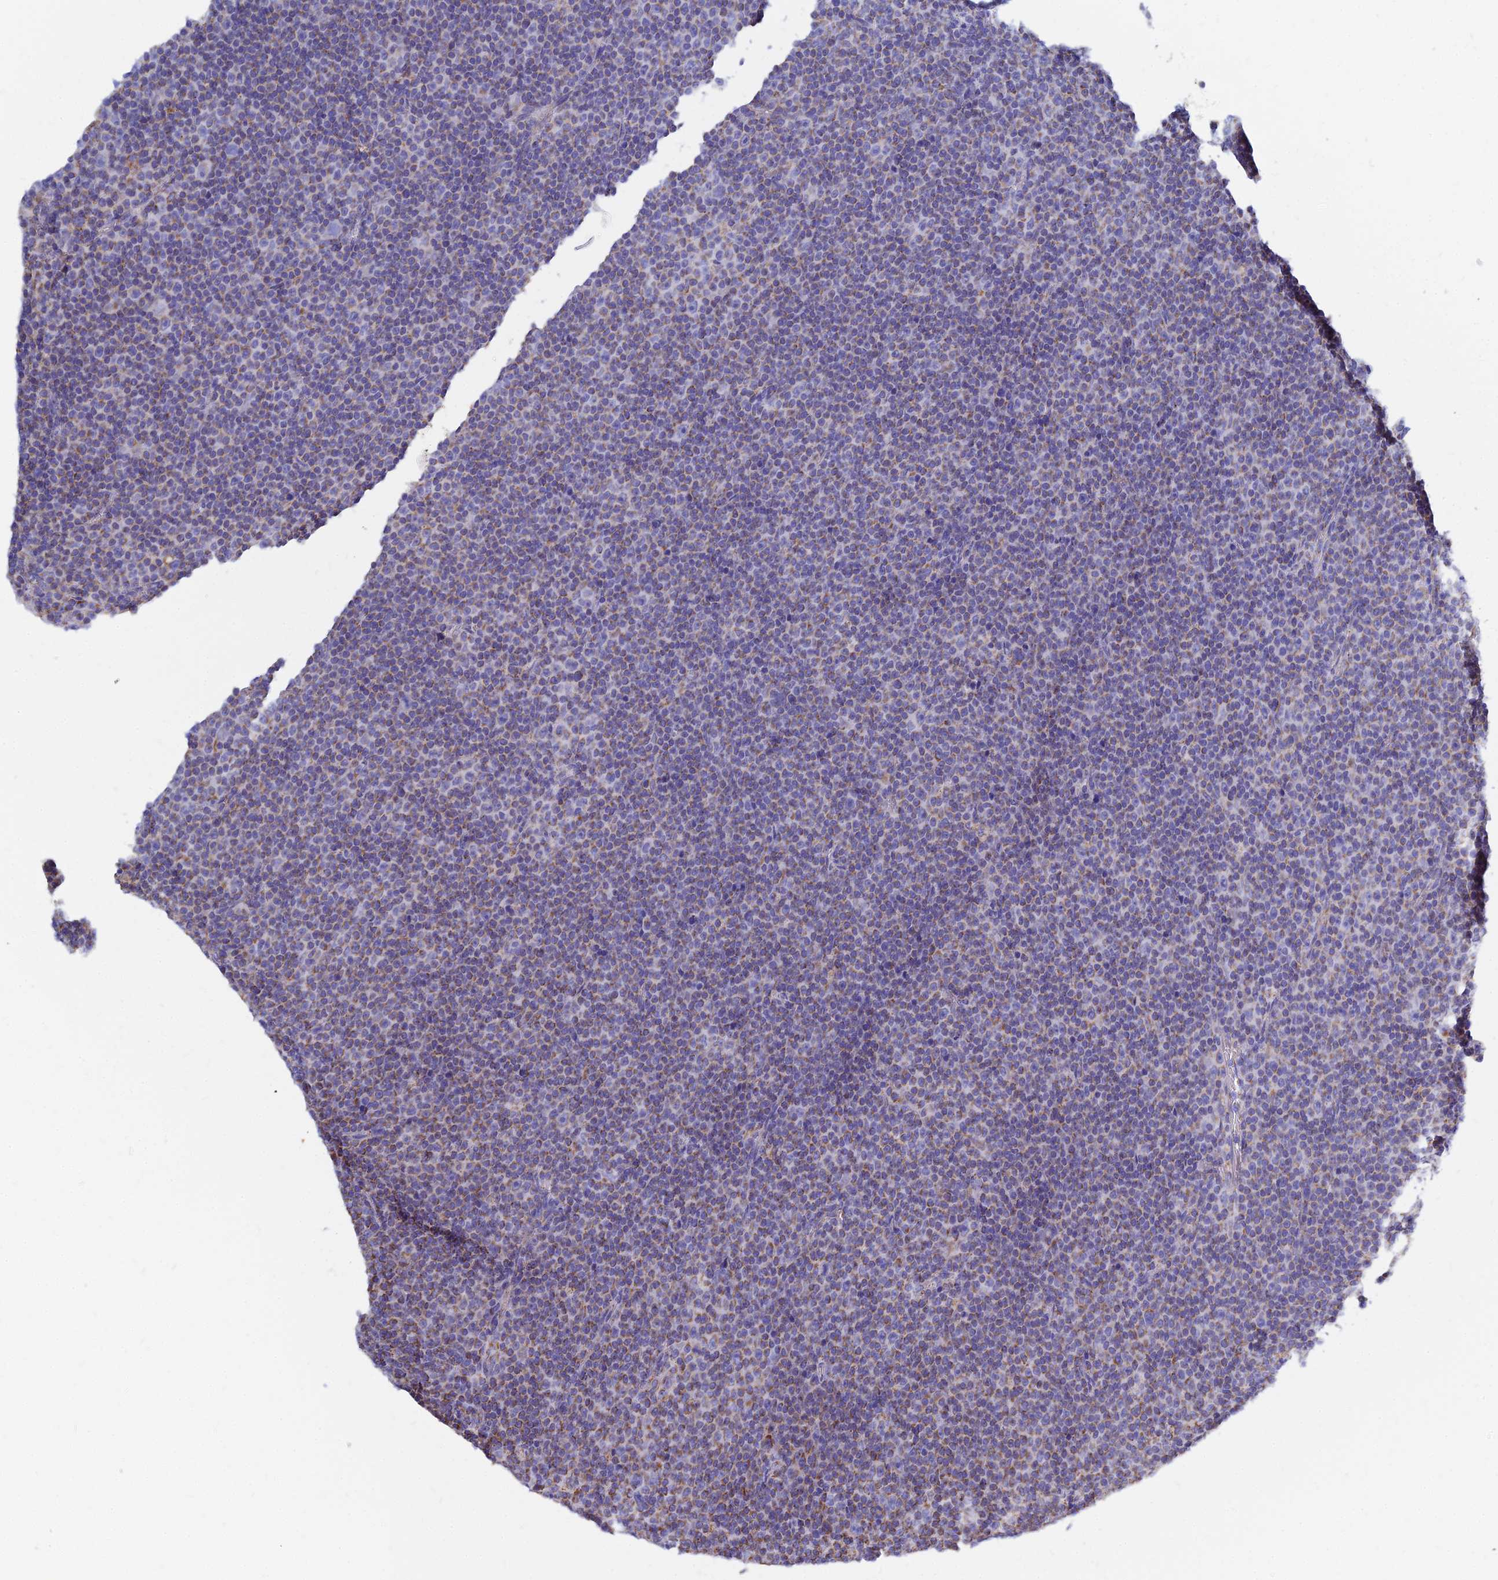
{"staining": {"intensity": "weak", "quantity": "25%-75%", "location": "cytoplasmic/membranous"}, "tissue": "lymphoma", "cell_type": "Tumor cells", "image_type": "cancer", "snomed": [{"axis": "morphology", "description": "Malignant lymphoma, non-Hodgkin's type, Low grade"}, {"axis": "topography", "description": "Lymph node"}], "caption": "Immunohistochemical staining of low-grade malignant lymphoma, non-Hodgkin's type exhibits weak cytoplasmic/membranous protein staining in about 25%-75% of tumor cells.", "gene": "MGST1", "patient": {"sex": "female", "age": 67}}